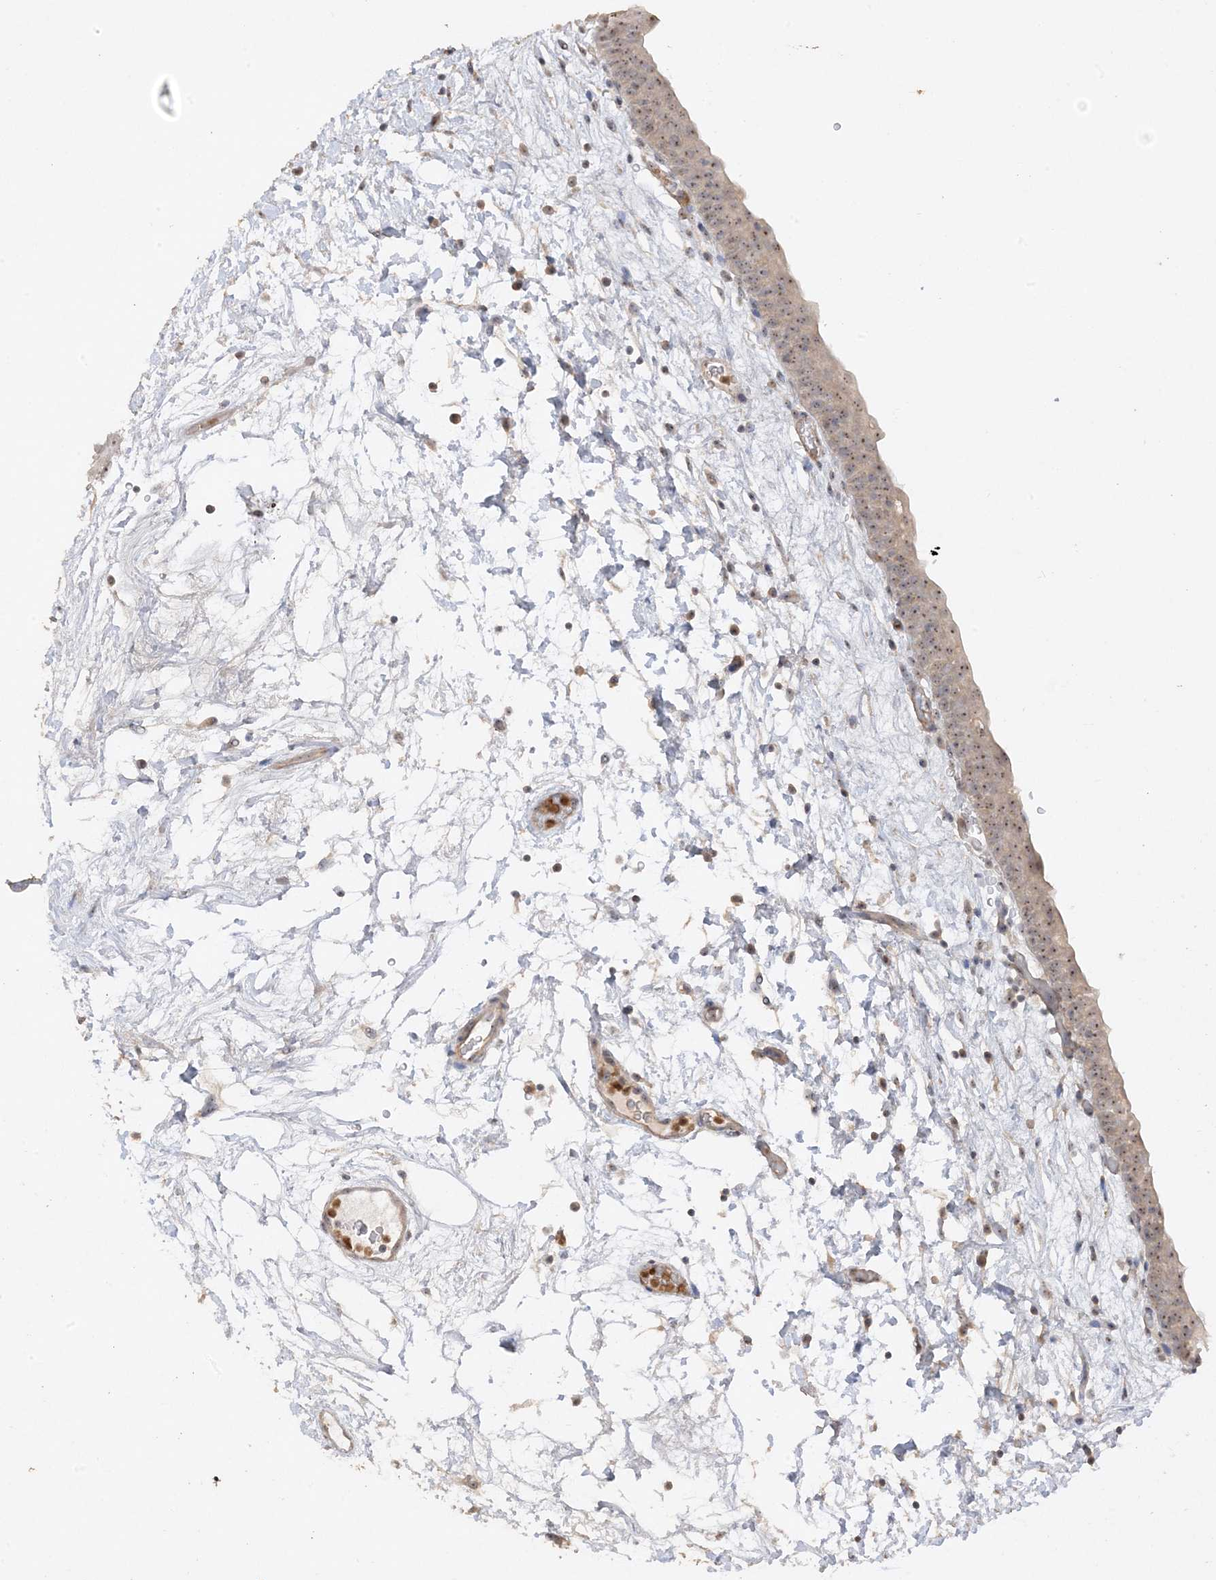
{"staining": {"intensity": "moderate", "quantity": "25%-75%", "location": "nuclear"}, "tissue": "urinary bladder", "cell_type": "Urothelial cells", "image_type": "normal", "snomed": [{"axis": "morphology", "description": "Normal tissue, NOS"}, {"axis": "topography", "description": "Urinary bladder"}], "caption": "Urothelial cells show medium levels of moderate nuclear staining in approximately 25%-75% of cells in unremarkable human urinary bladder. (DAB (3,3'-diaminobenzidine) = brown stain, brightfield microscopy at high magnification).", "gene": "DDX18", "patient": {"sex": "male", "age": 83}}